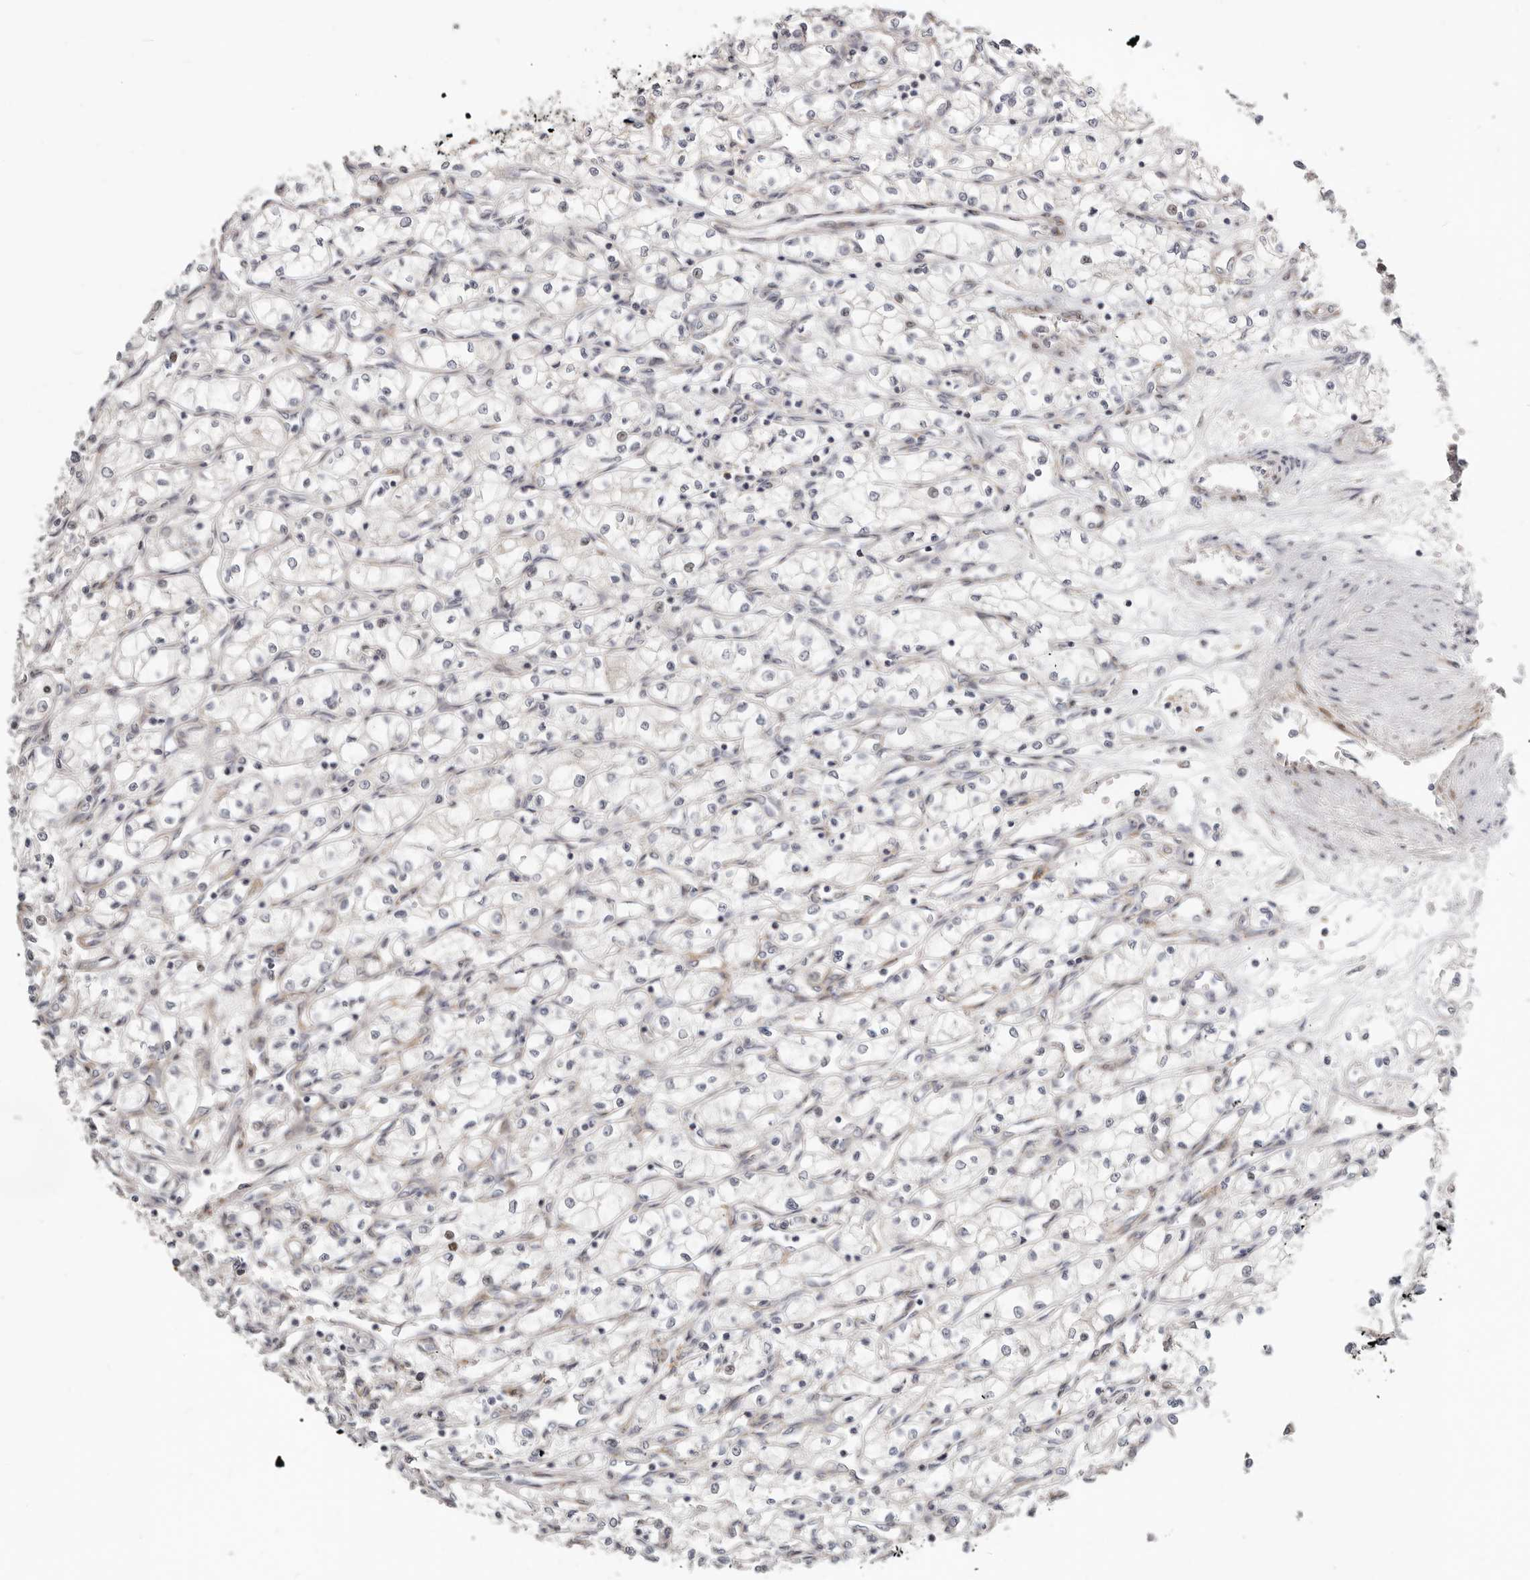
{"staining": {"intensity": "negative", "quantity": "none", "location": "none"}, "tissue": "renal cancer", "cell_type": "Tumor cells", "image_type": "cancer", "snomed": [{"axis": "morphology", "description": "Adenocarcinoma, NOS"}, {"axis": "topography", "description": "Kidney"}], "caption": "The immunohistochemistry (IHC) photomicrograph has no significant staining in tumor cells of renal cancer (adenocarcinoma) tissue. (Stains: DAB immunohistochemistry with hematoxylin counter stain, Microscopy: brightfield microscopy at high magnification).", "gene": "IL32", "patient": {"sex": "male", "age": 59}}